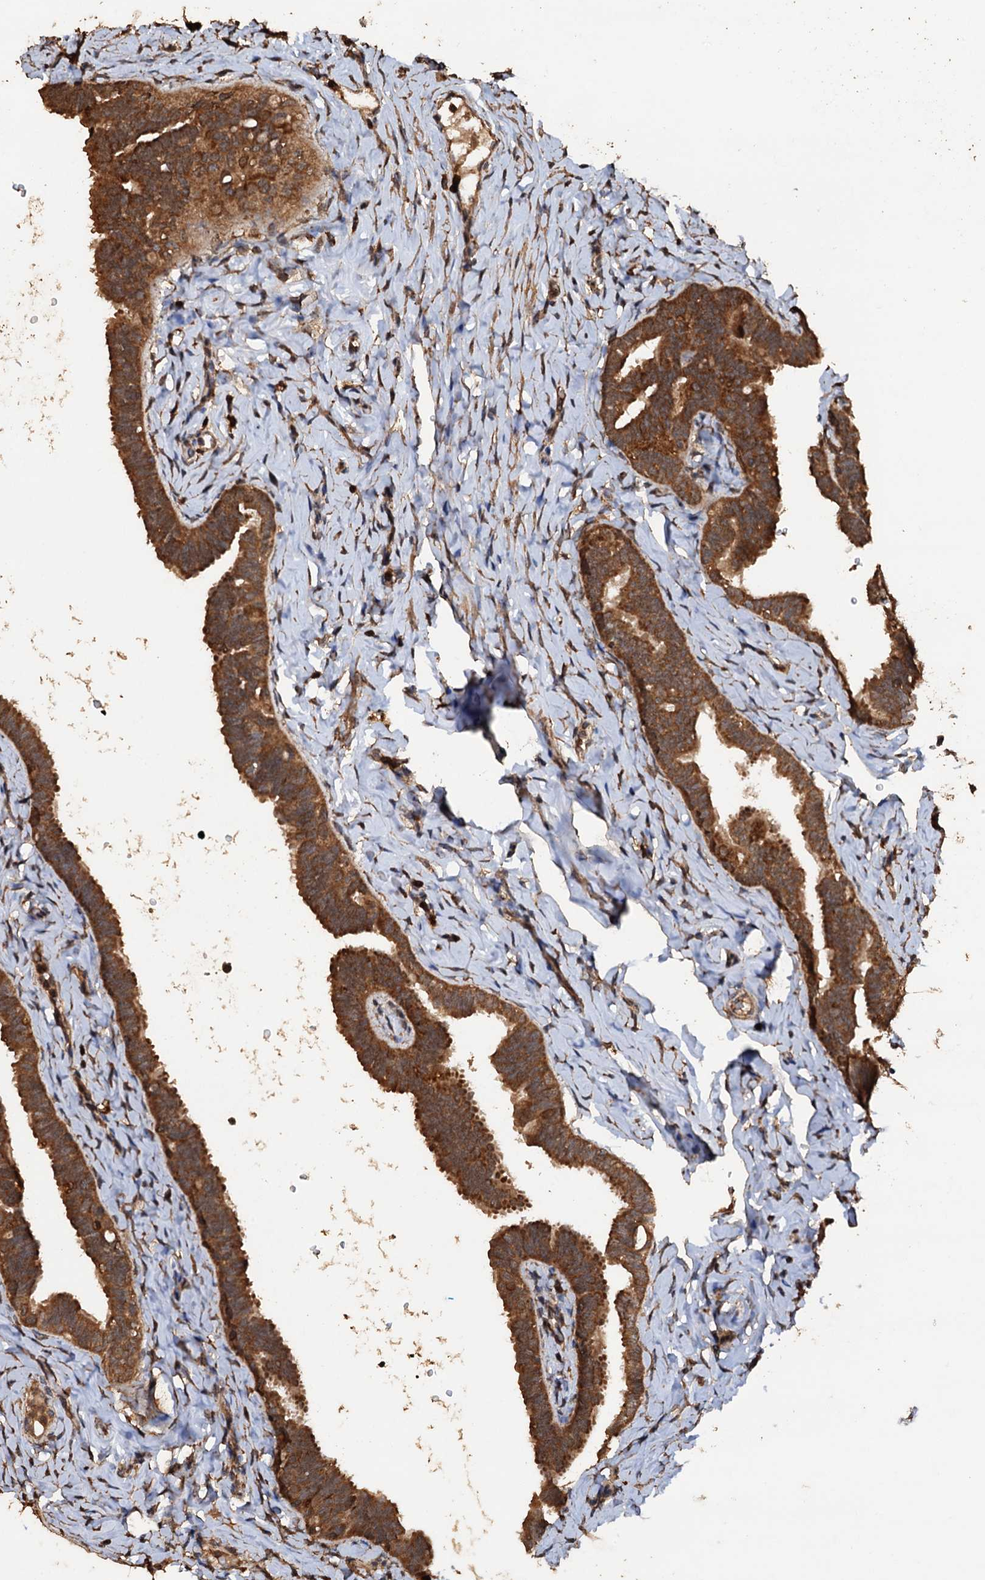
{"staining": {"intensity": "strong", "quantity": ">75%", "location": "cytoplasmic/membranous"}, "tissue": "fallopian tube", "cell_type": "Glandular cells", "image_type": "normal", "snomed": [{"axis": "morphology", "description": "Normal tissue, NOS"}, {"axis": "topography", "description": "Fallopian tube"}], "caption": "An immunohistochemistry histopathology image of unremarkable tissue is shown. Protein staining in brown shows strong cytoplasmic/membranous positivity in fallopian tube within glandular cells.", "gene": "PSMD9", "patient": {"sex": "female", "age": 65}}